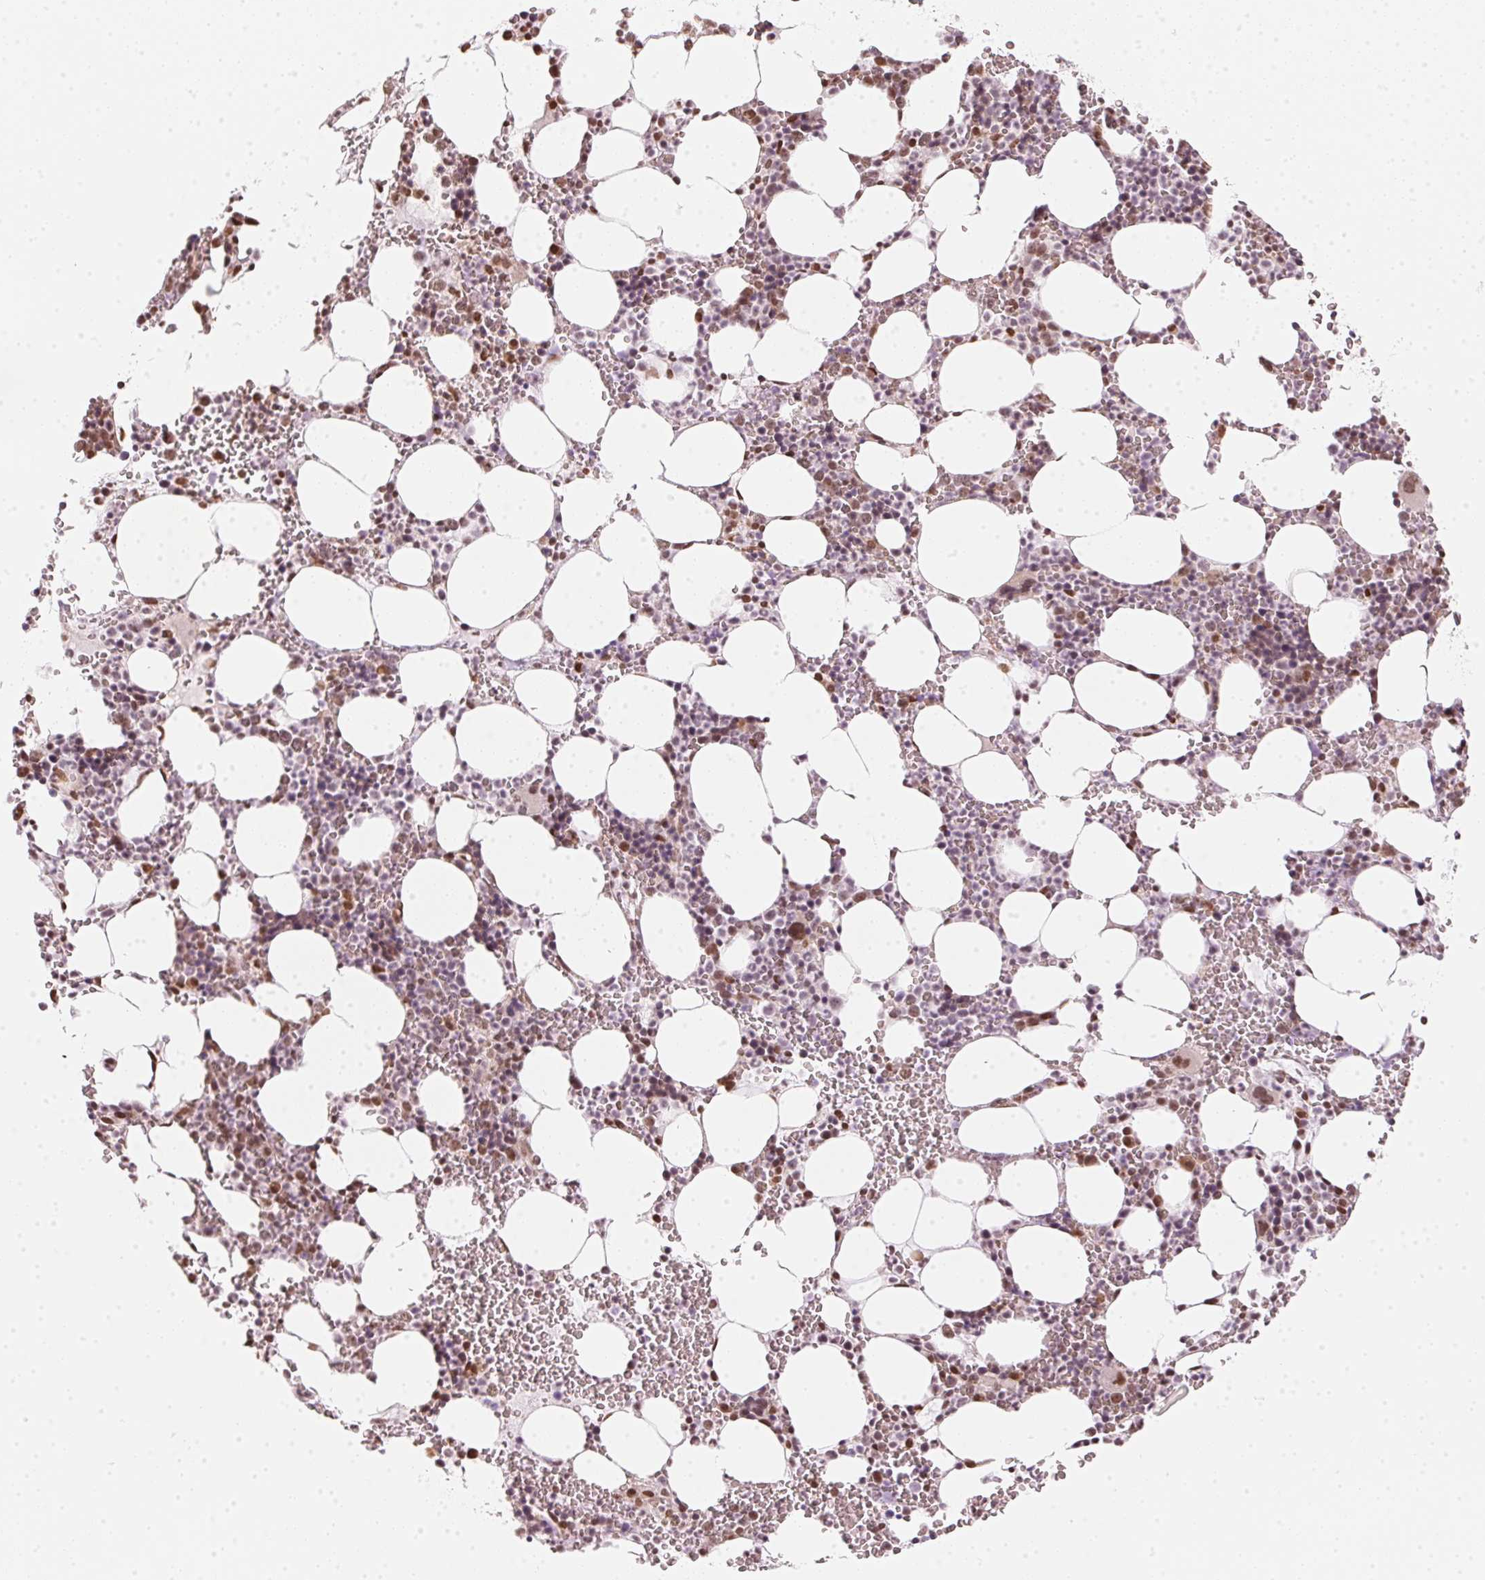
{"staining": {"intensity": "moderate", "quantity": "25%-75%", "location": "nuclear"}, "tissue": "bone marrow", "cell_type": "Hematopoietic cells", "image_type": "normal", "snomed": [{"axis": "morphology", "description": "Normal tissue, NOS"}, {"axis": "topography", "description": "Bone marrow"}], "caption": "A medium amount of moderate nuclear positivity is identified in approximately 25%-75% of hematopoietic cells in unremarkable bone marrow.", "gene": "KAT6A", "patient": {"sex": "male", "age": 82}}